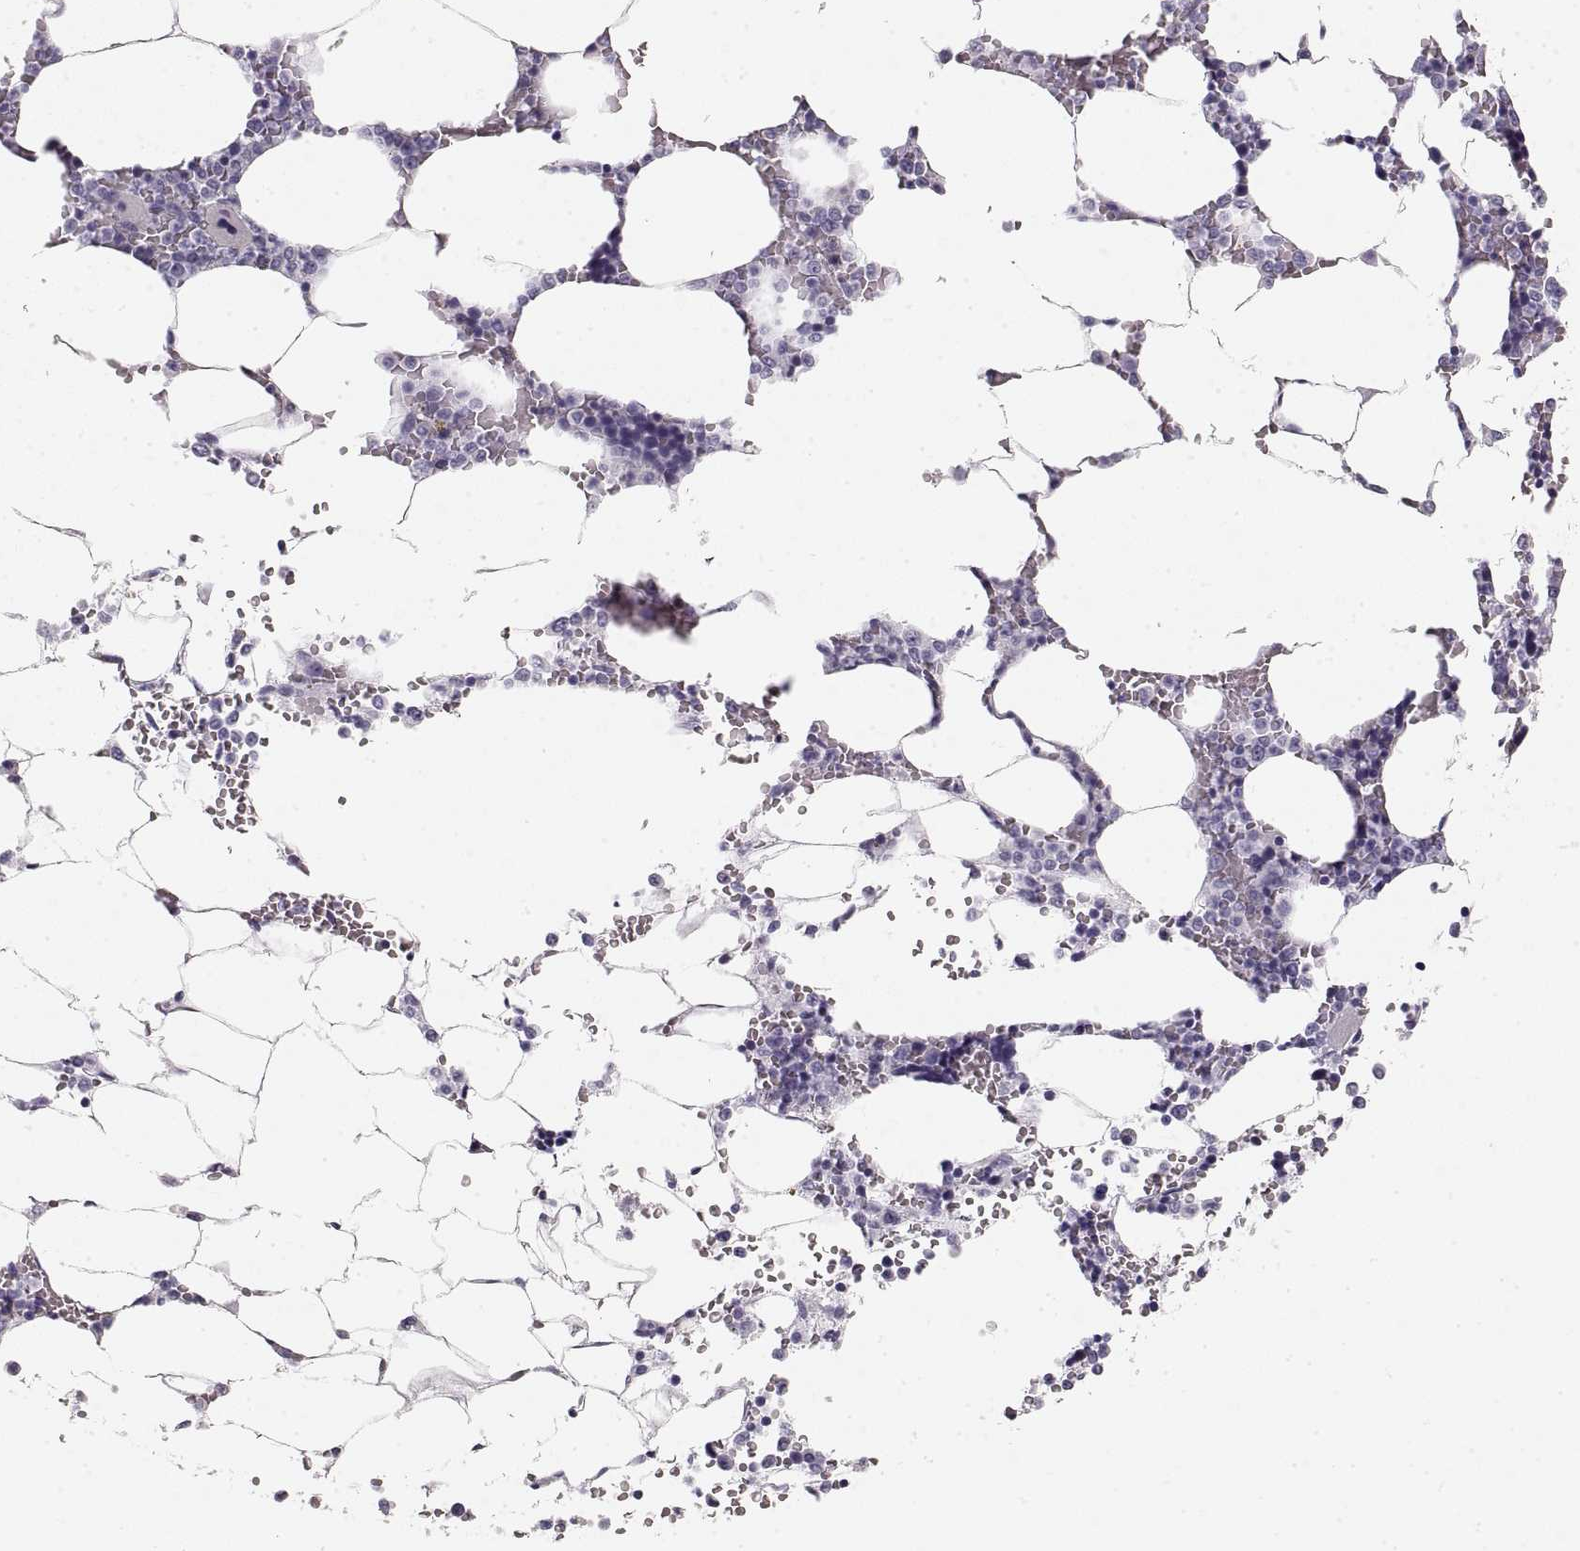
{"staining": {"intensity": "negative", "quantity": "none", "location": "none"}, "tissue": "bone marrow", "cell_type": "Hematopoietic cells", "image_type": "normal", "snomed": [{"axis": "morphology", "description": "Normal tissue, NOS"}, {"axis": "topography", "description": "Bone marrow"}], "caption": "Hematopoietic cells show no significant protein staining in benign bone marrow.", "gene": "CRYAA", "patient": {"sex": "male", "age": 63}}